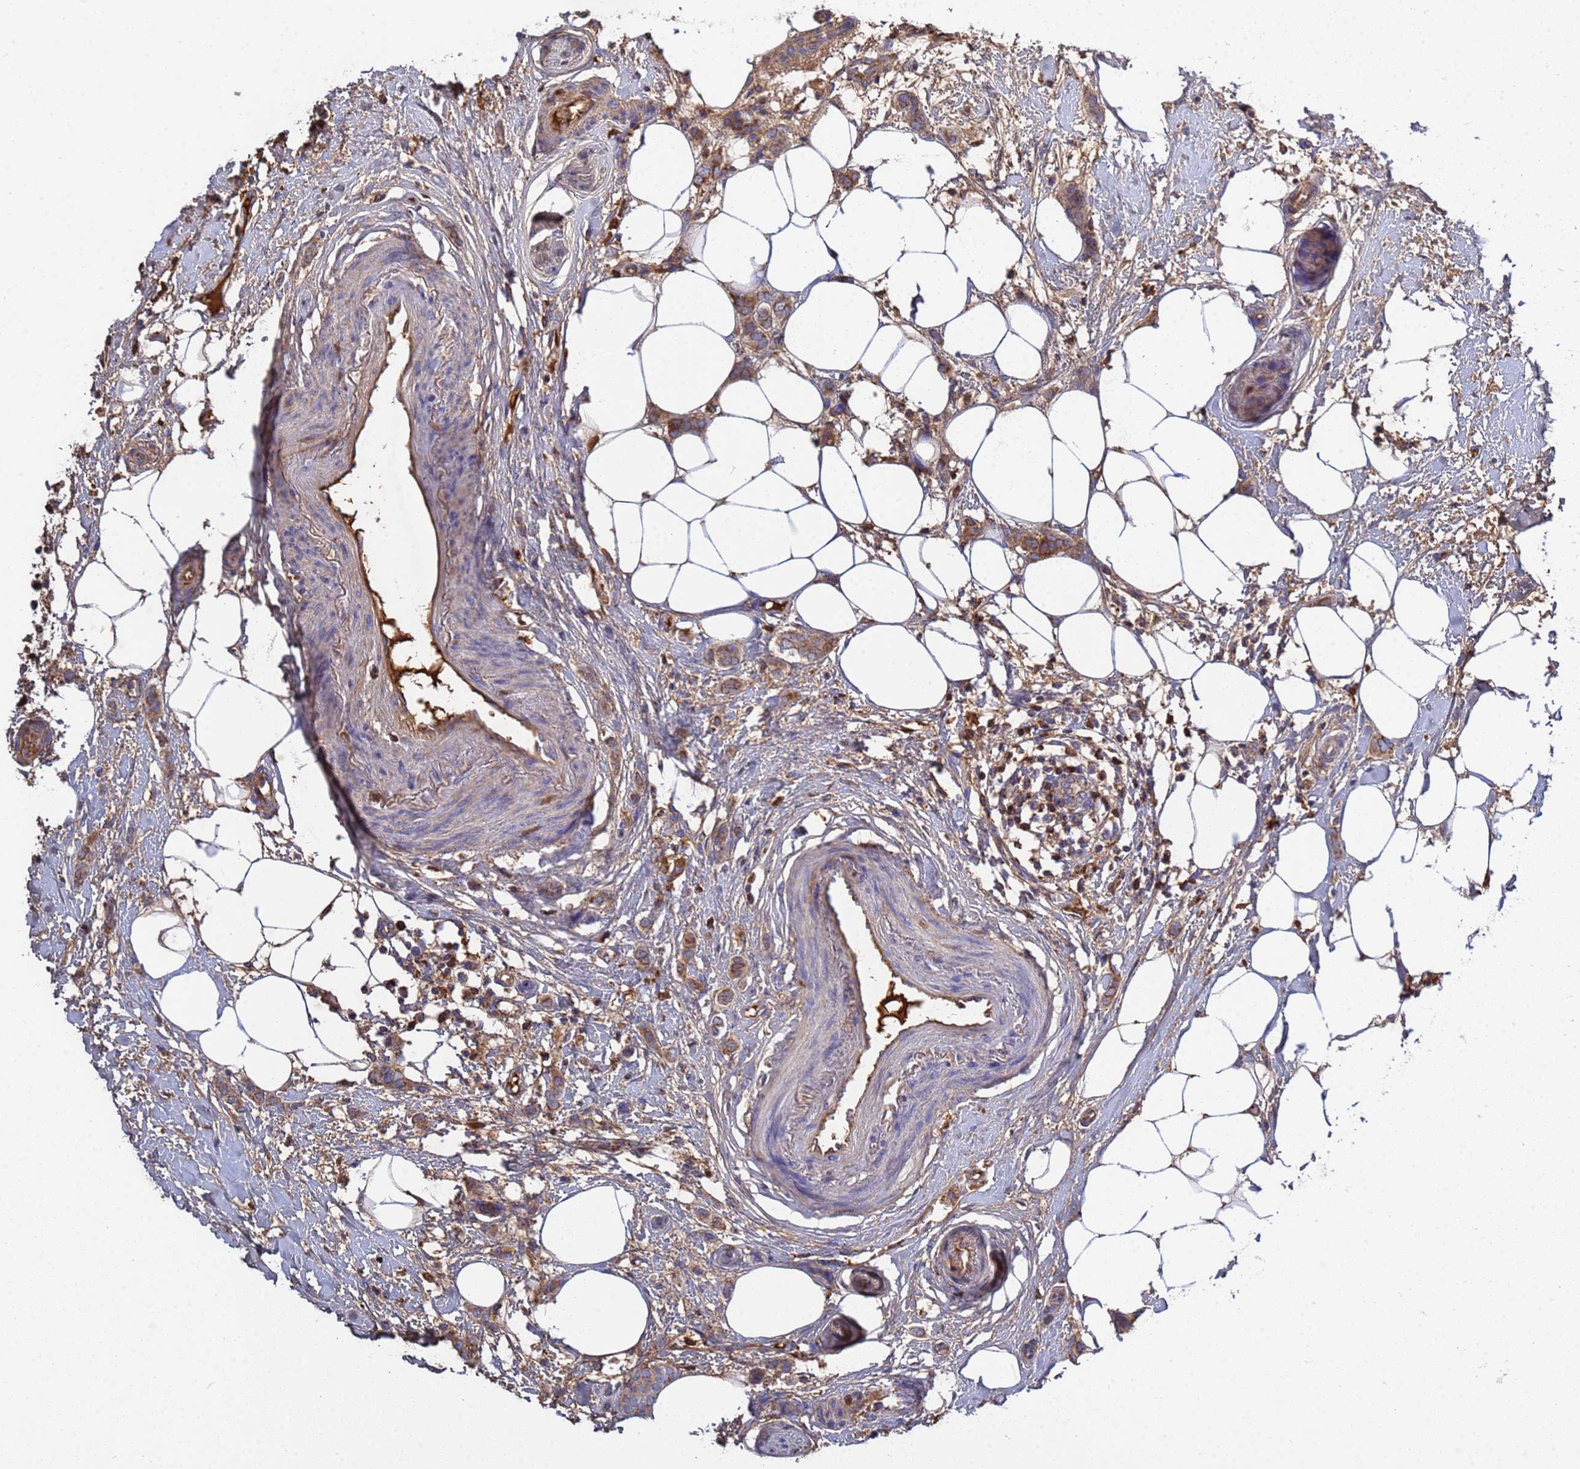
{"staining": {"intensity": "moderate", "quantity": ">75%", "location": "cytoplasmic/membranous"}, "tissue": "breast cancer", "cell_type": "Tumor cells", "image_type": "cancer", "snomed": [{"axis": "morphology", "description": "Duct carcinoma"}, {"axis": "topography", "description": "Breast"}], "caption": "Intraductal carcinoma (breast) was stained to show a protein in brown. There is medium levels of moderate cytoplasmic/membranous positivity in about >75% of tumor cells.", "gene": "GLUD1", "patient": {"sex": "female", "age": 72}}